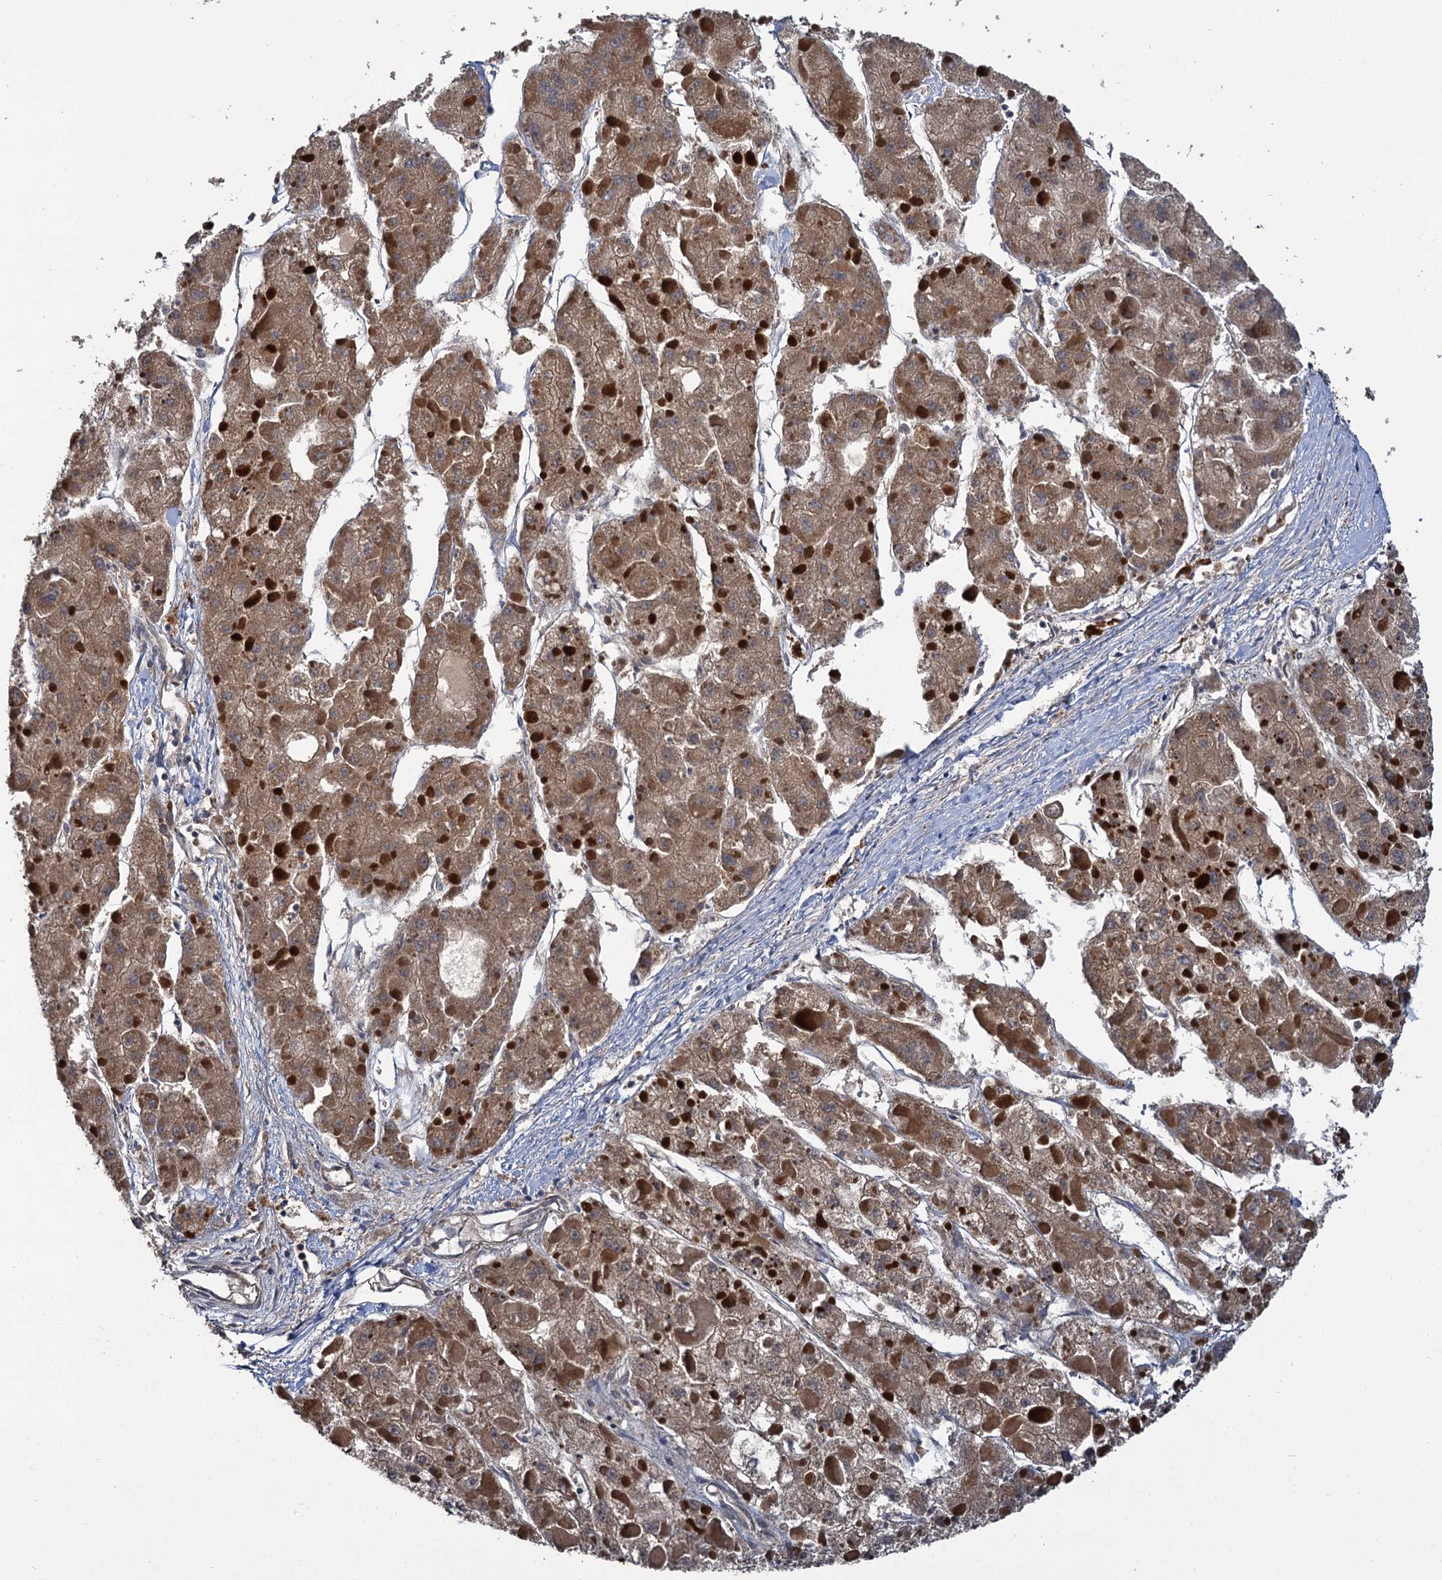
{"staining": {"intensity": "moderate", "quantity": ">75%", "location": "cytoplasmic/membranous"}, "tissue": "liver cancer", "cell_type": "Tumor cells", "image_type": "cancer", "snomed": [{"axis": "morphology", "description": "Carcinoma, Hepatocellular, NOS"}, {"axis": "topography", "description": "Liver"}], "caption": "This is a histology image of IHC staining of liver cancer, which shows moderate expression in the cytoplasmic/membranous of tumor cells.", "gene": "TMEM39A", "patient": {"sex": "female", "age": 73}}